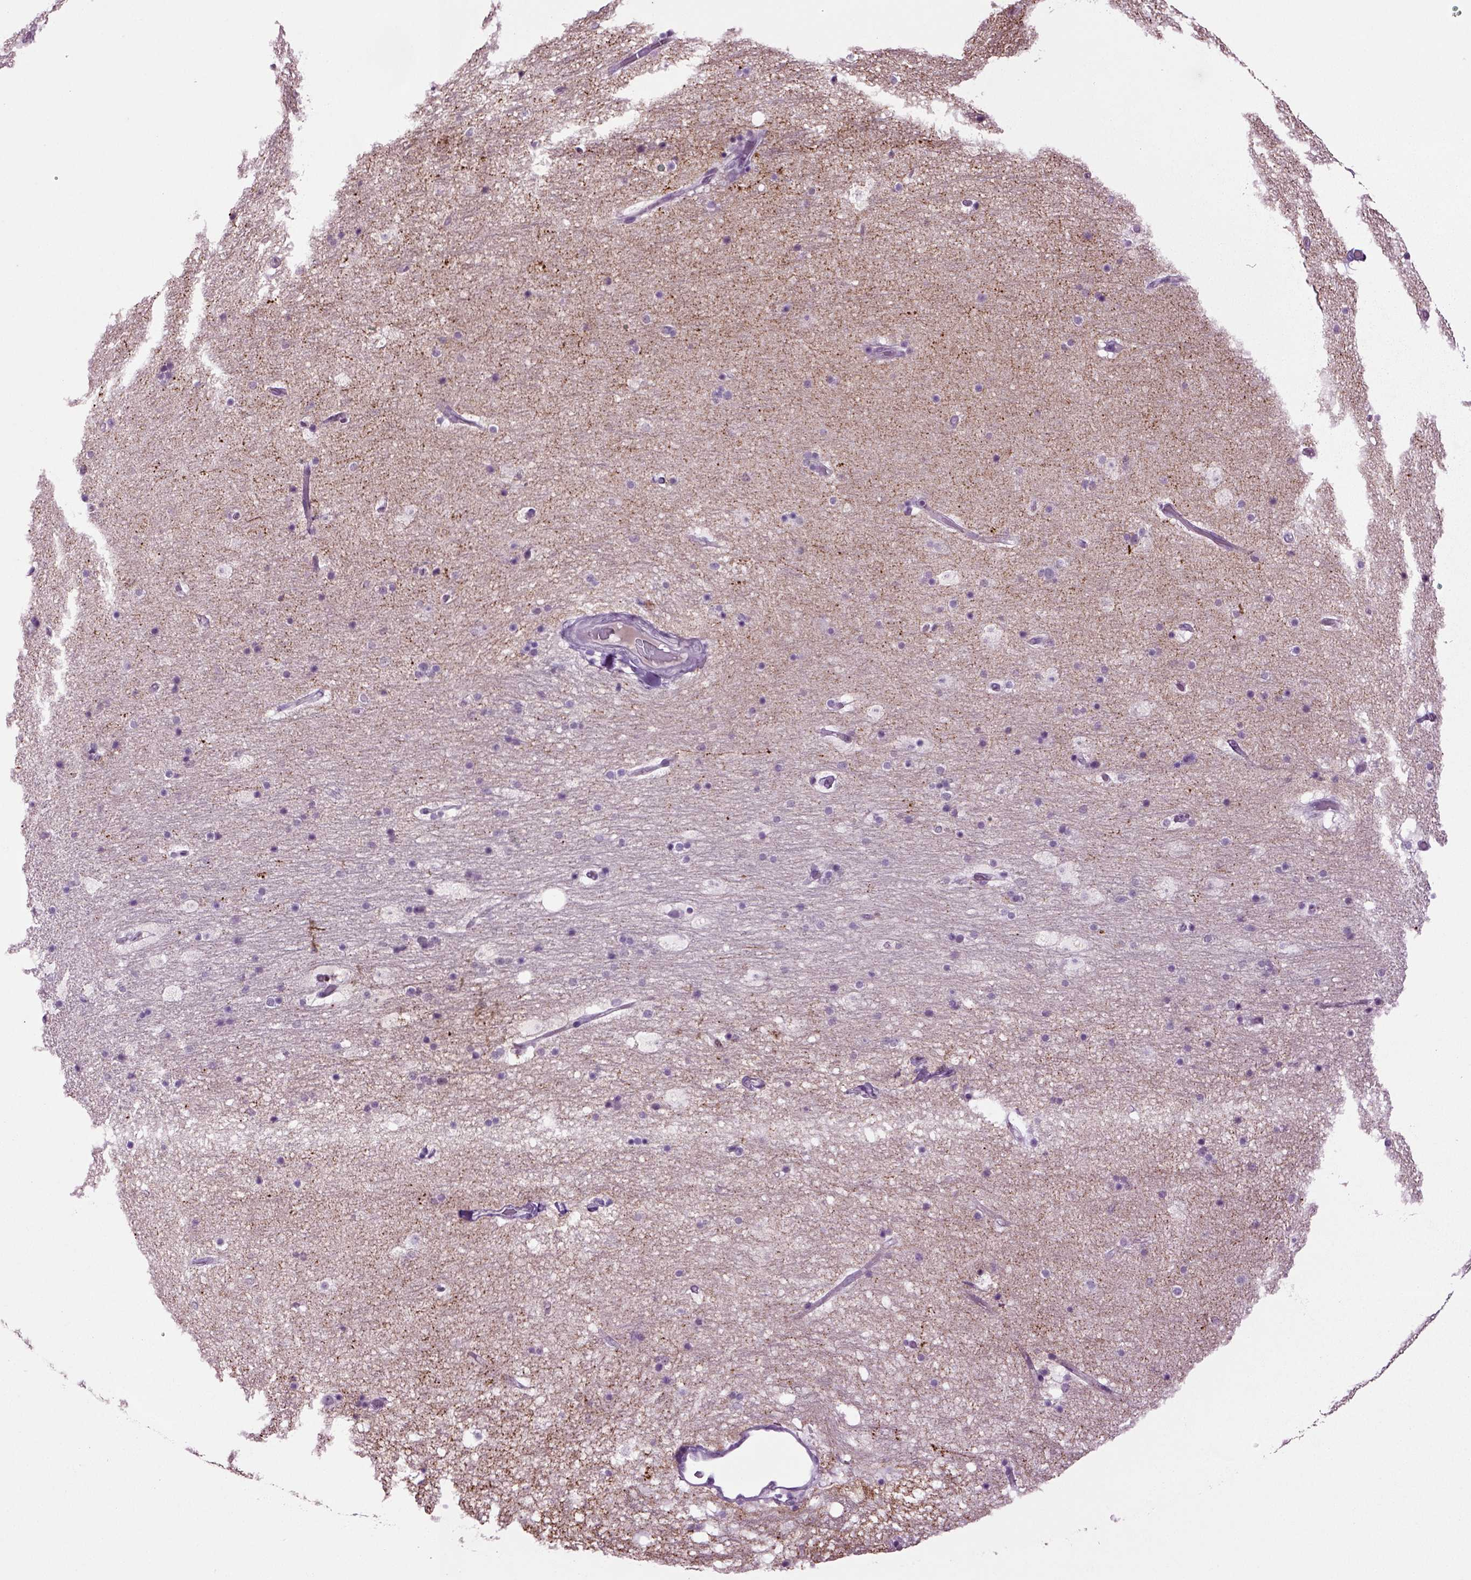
{"staining": {"intensity": "negative", "quantity": "none", "location": "none"}, "tissue": "hippocampus", "cell_type": "Glial cells", "image_type": "normal", "snomed": [{"axis": "morphology", "description": "Normal tissue, NOS"}, {"axis": "topography", "description": "Hippocampus"}], "caption": "High power microscopy image of an immunohistochemistry photomicrograph of unremarkable hippocampus, revealing no significant positivity in glial cells. (Stains: DAB immunohistochemistry (IHC) with hematoxylin counter stain, Microscopy: brightfield microscopy at high magnification).", "gene": "SLC17A6", "patient": {"sex": "male", "age": 51}}